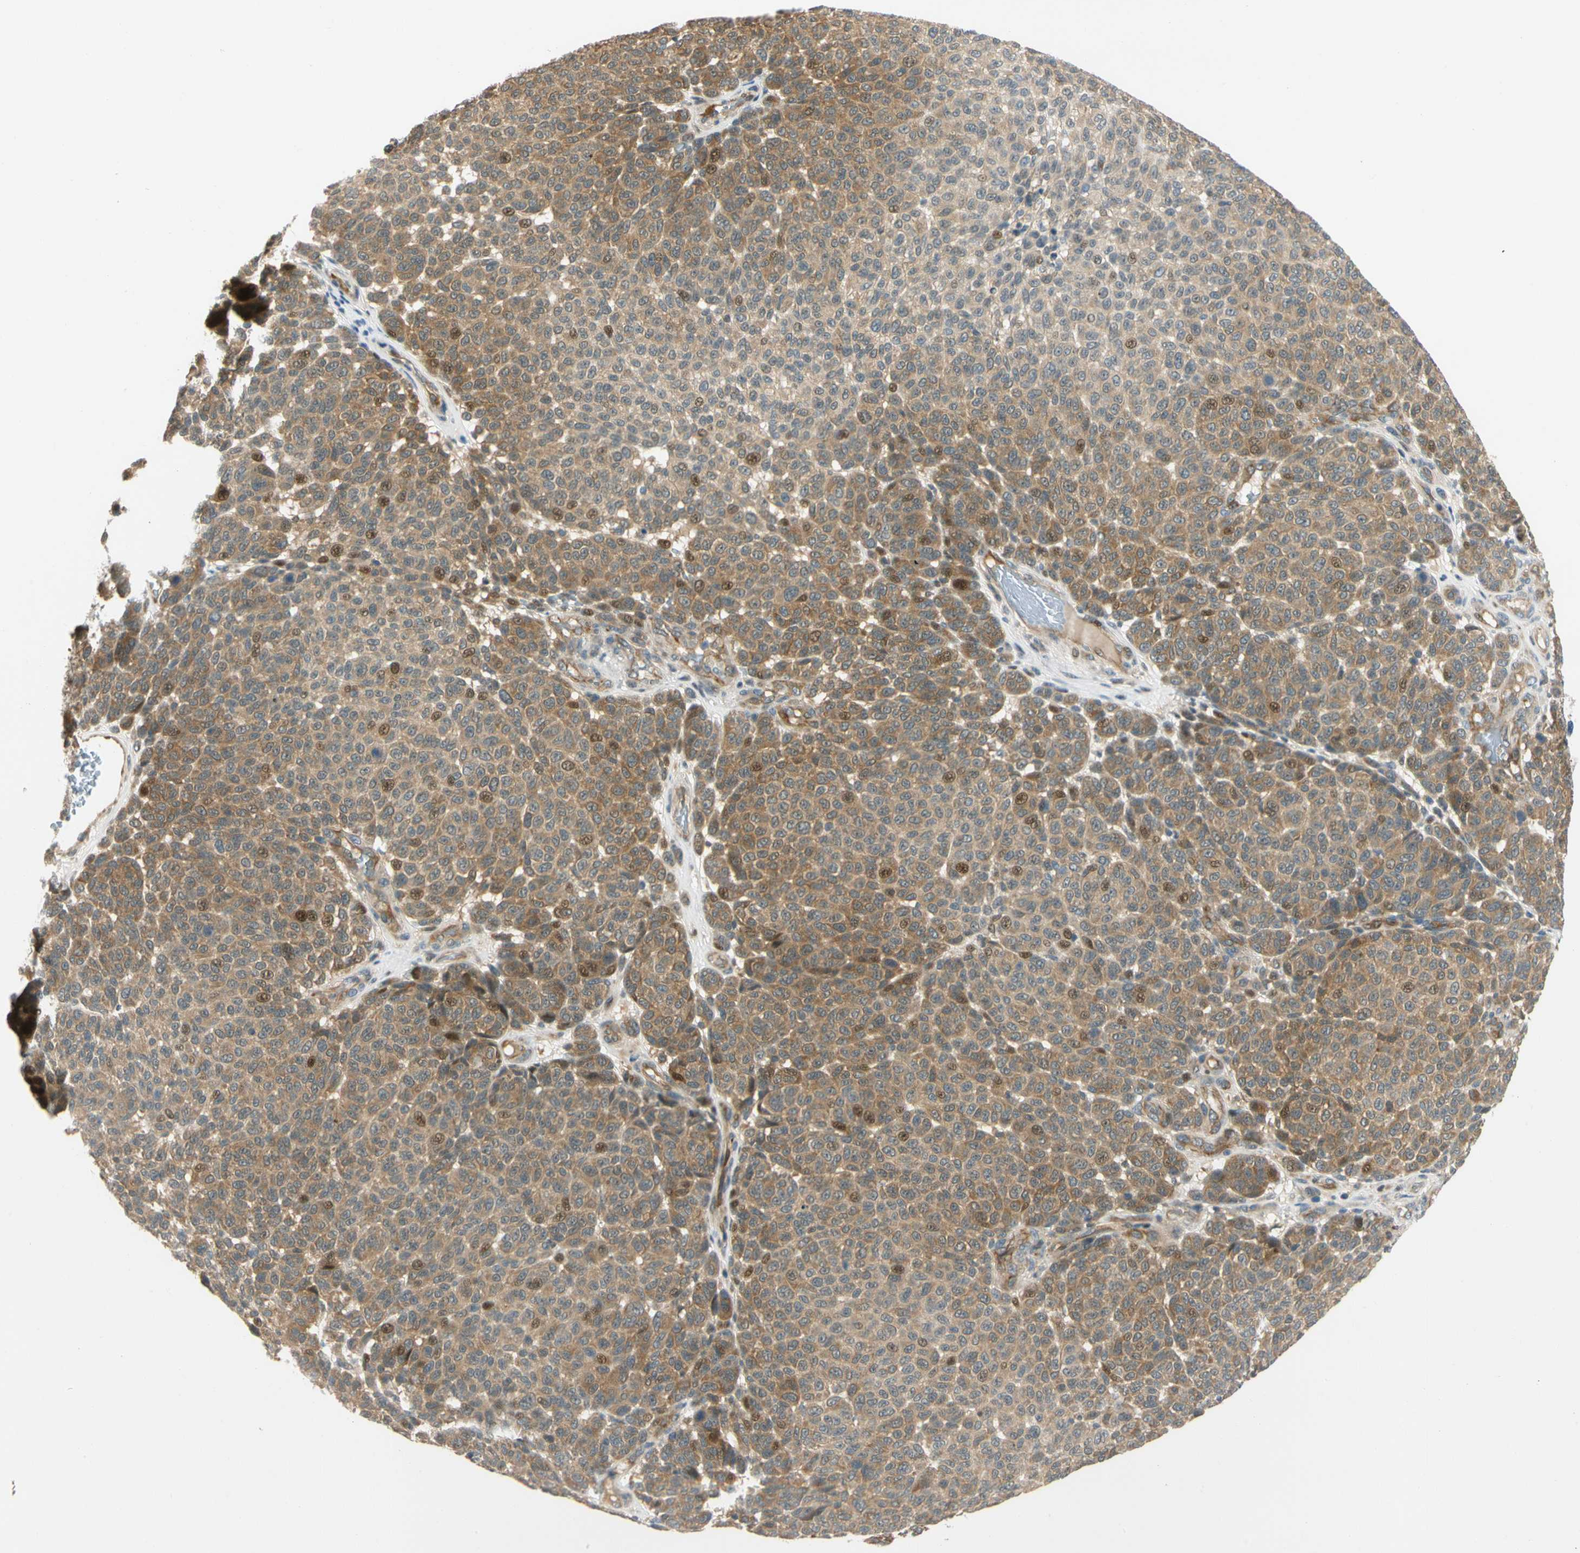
{"staining": {"intensity": "moderate", "quantity": ">75%", "location": "cytoplasmic/membranous,nuclear"}, "tissue": "melanoma", "cell_type": "Tumor cells", "image_type": "cancer", "snomed": [{"axis": "morphology", "description": "Malignant melanoma, NOS"}, {"axis": "topography", "description": "Skin"}], "caption": "A histopathology image of human malignant melanoma stained for a protein demonstrates moderate cytoplasmic/membranous and nuclear brown staining in tumor cells.", "gene": "GATD1", "patient": {"sex": "male", "age": 59}}